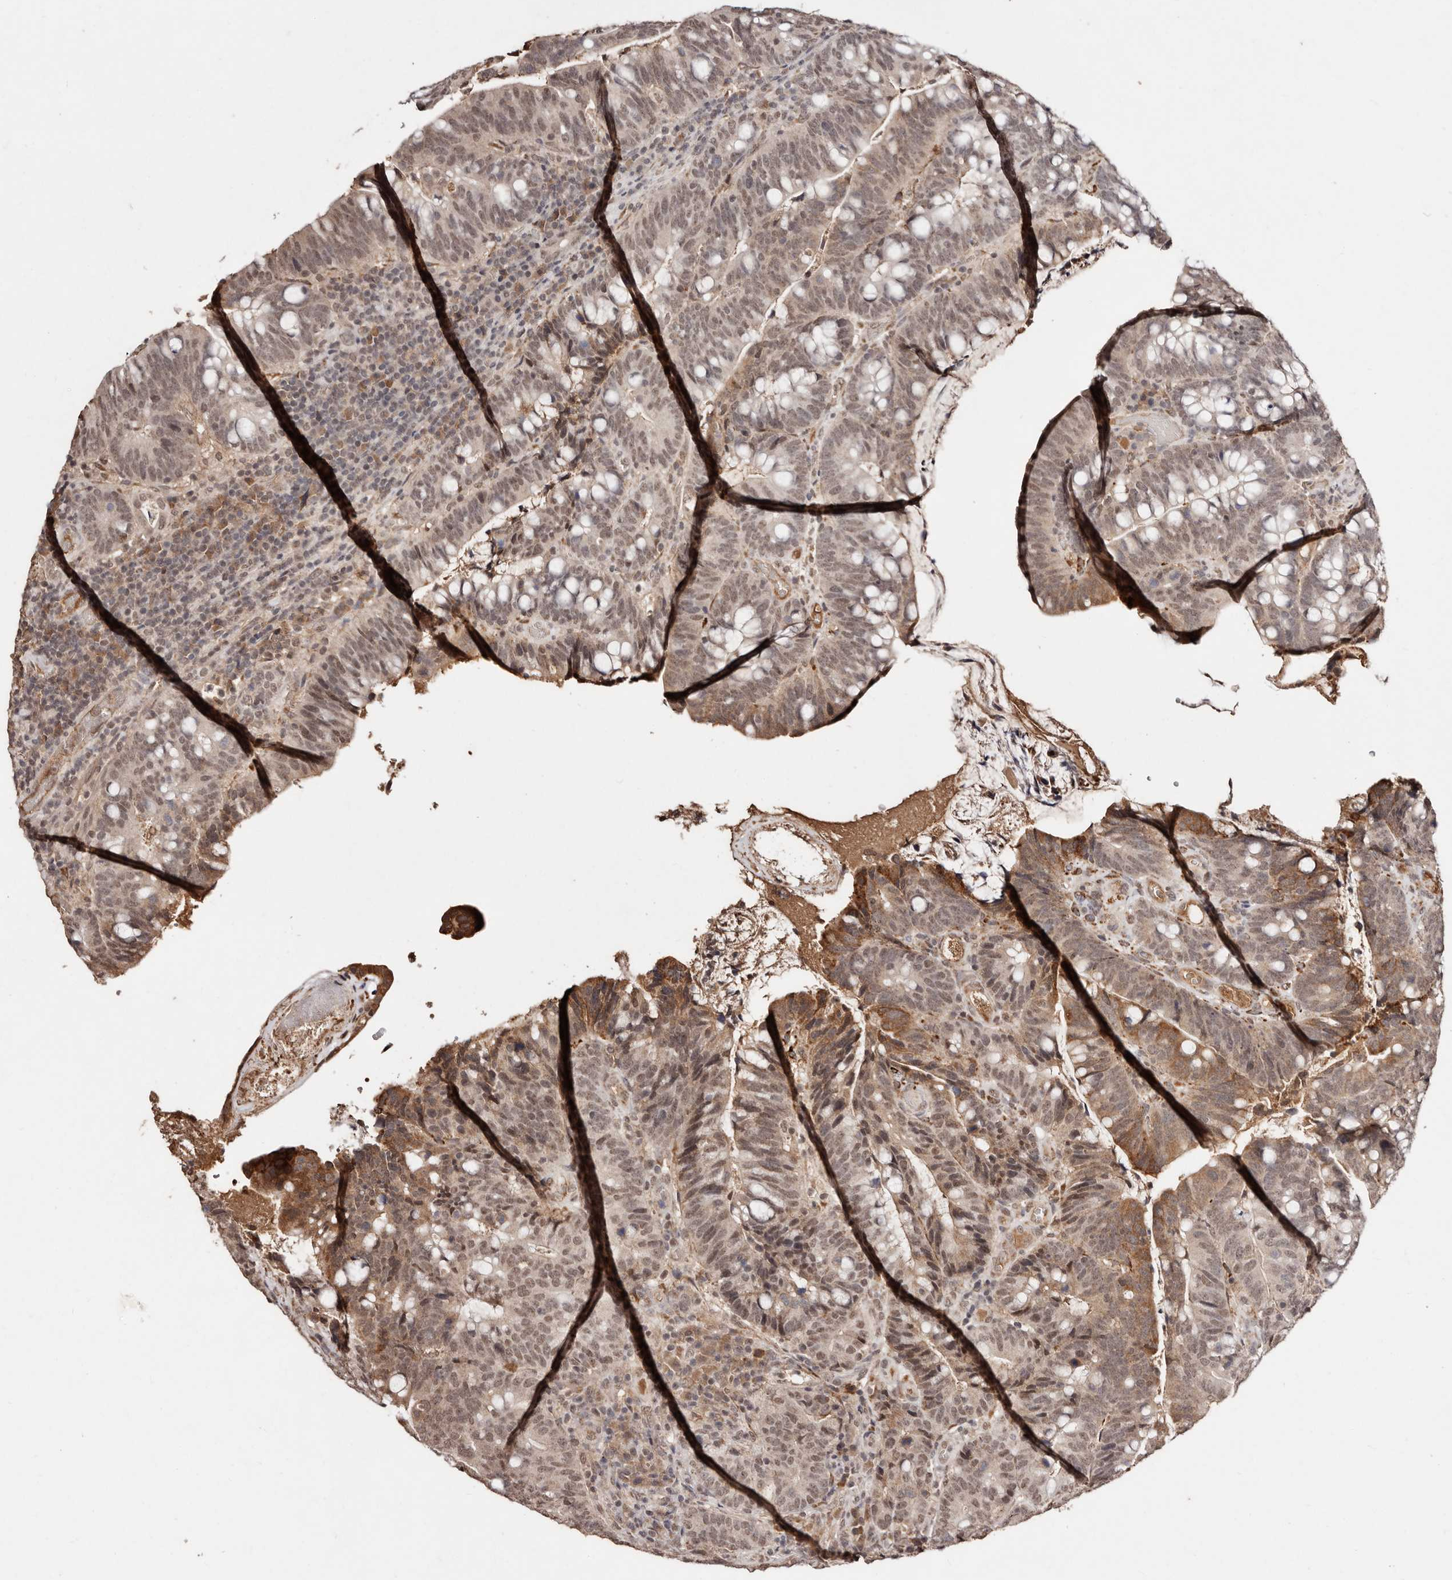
{"staining": {"intensity": "moderate", "quantity": ">75%", "location": "cytoplasmic/membranous,nuclear"}, "tissue": "colorectal cancer", "cell_type": "Tumor cells", "image_type": "cancer", "snomed": [{"axis": "morphology", "description": "Adenocarcinoma, NOS"}, {"axis": "topography", "description": "Colon"}], "caption": "Protein expression by IHC demonstrates moderate cytoplasmic/membranous and nuclear positivity in about >75% of tumor cells in adenocarcinoma (colorectal).", "gene": "BICRAL", "patient": {"sex": "female", "age": 66}}